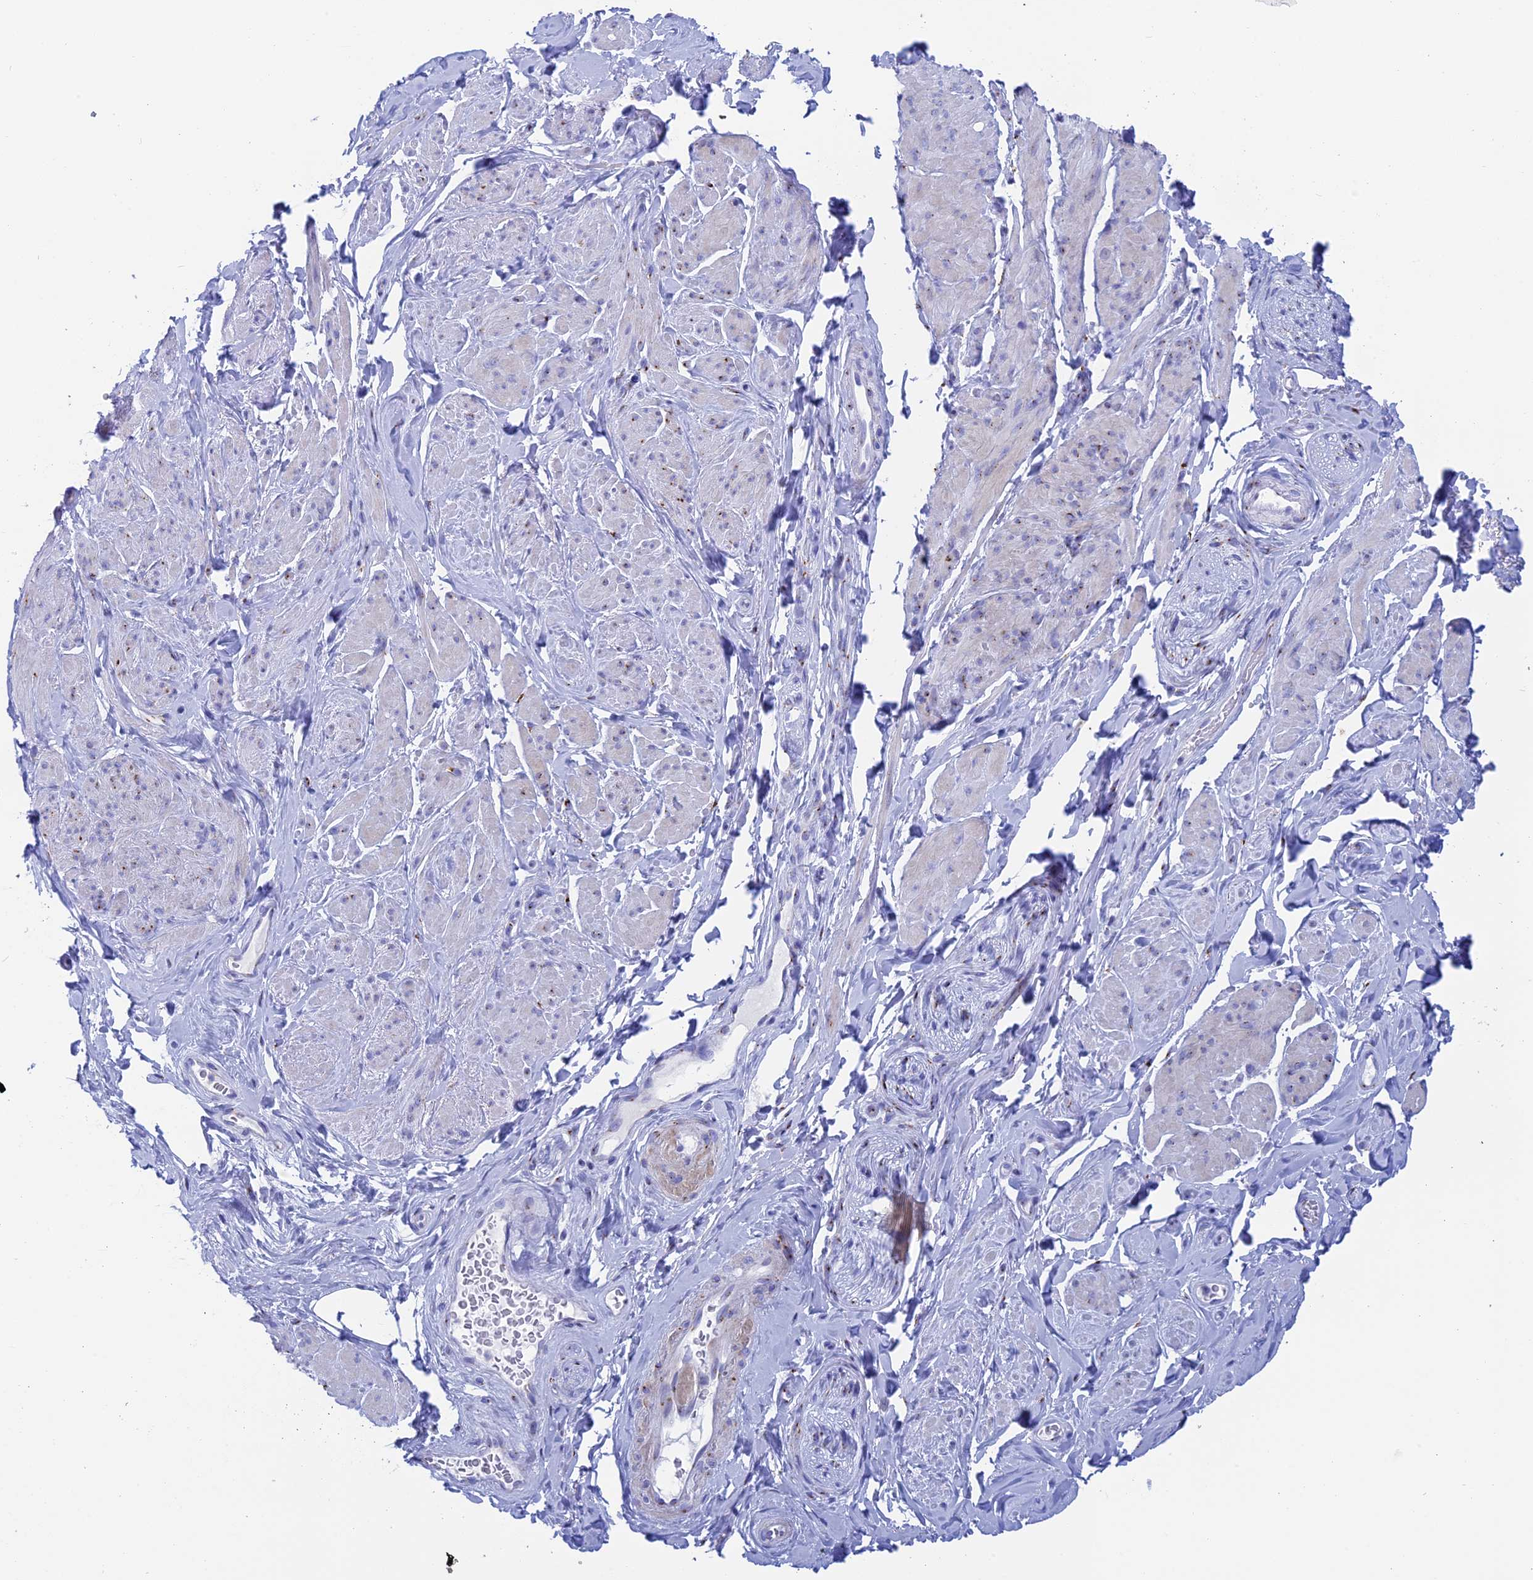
{"staining": {"intensity": "negative", "quantity": "none", "location": "none"}, "tissue": "smooth muscle", "cell_type": "Smooth muscle cells", "image_type": "normal", "snomed": [{"axis": "morphology", "description": "Normal tissue, NOS"}, {"axis": "topography", "description": "Smooth muscle"}, {"axis": "topography", "description": "Peripheral nerve tissue"}], "caption": "Smooth muscle cells are negative for brown protein staining in benign smooth muscle.", "gene": "ERICH4", "patient": {"sex": "male", "age": 69}}